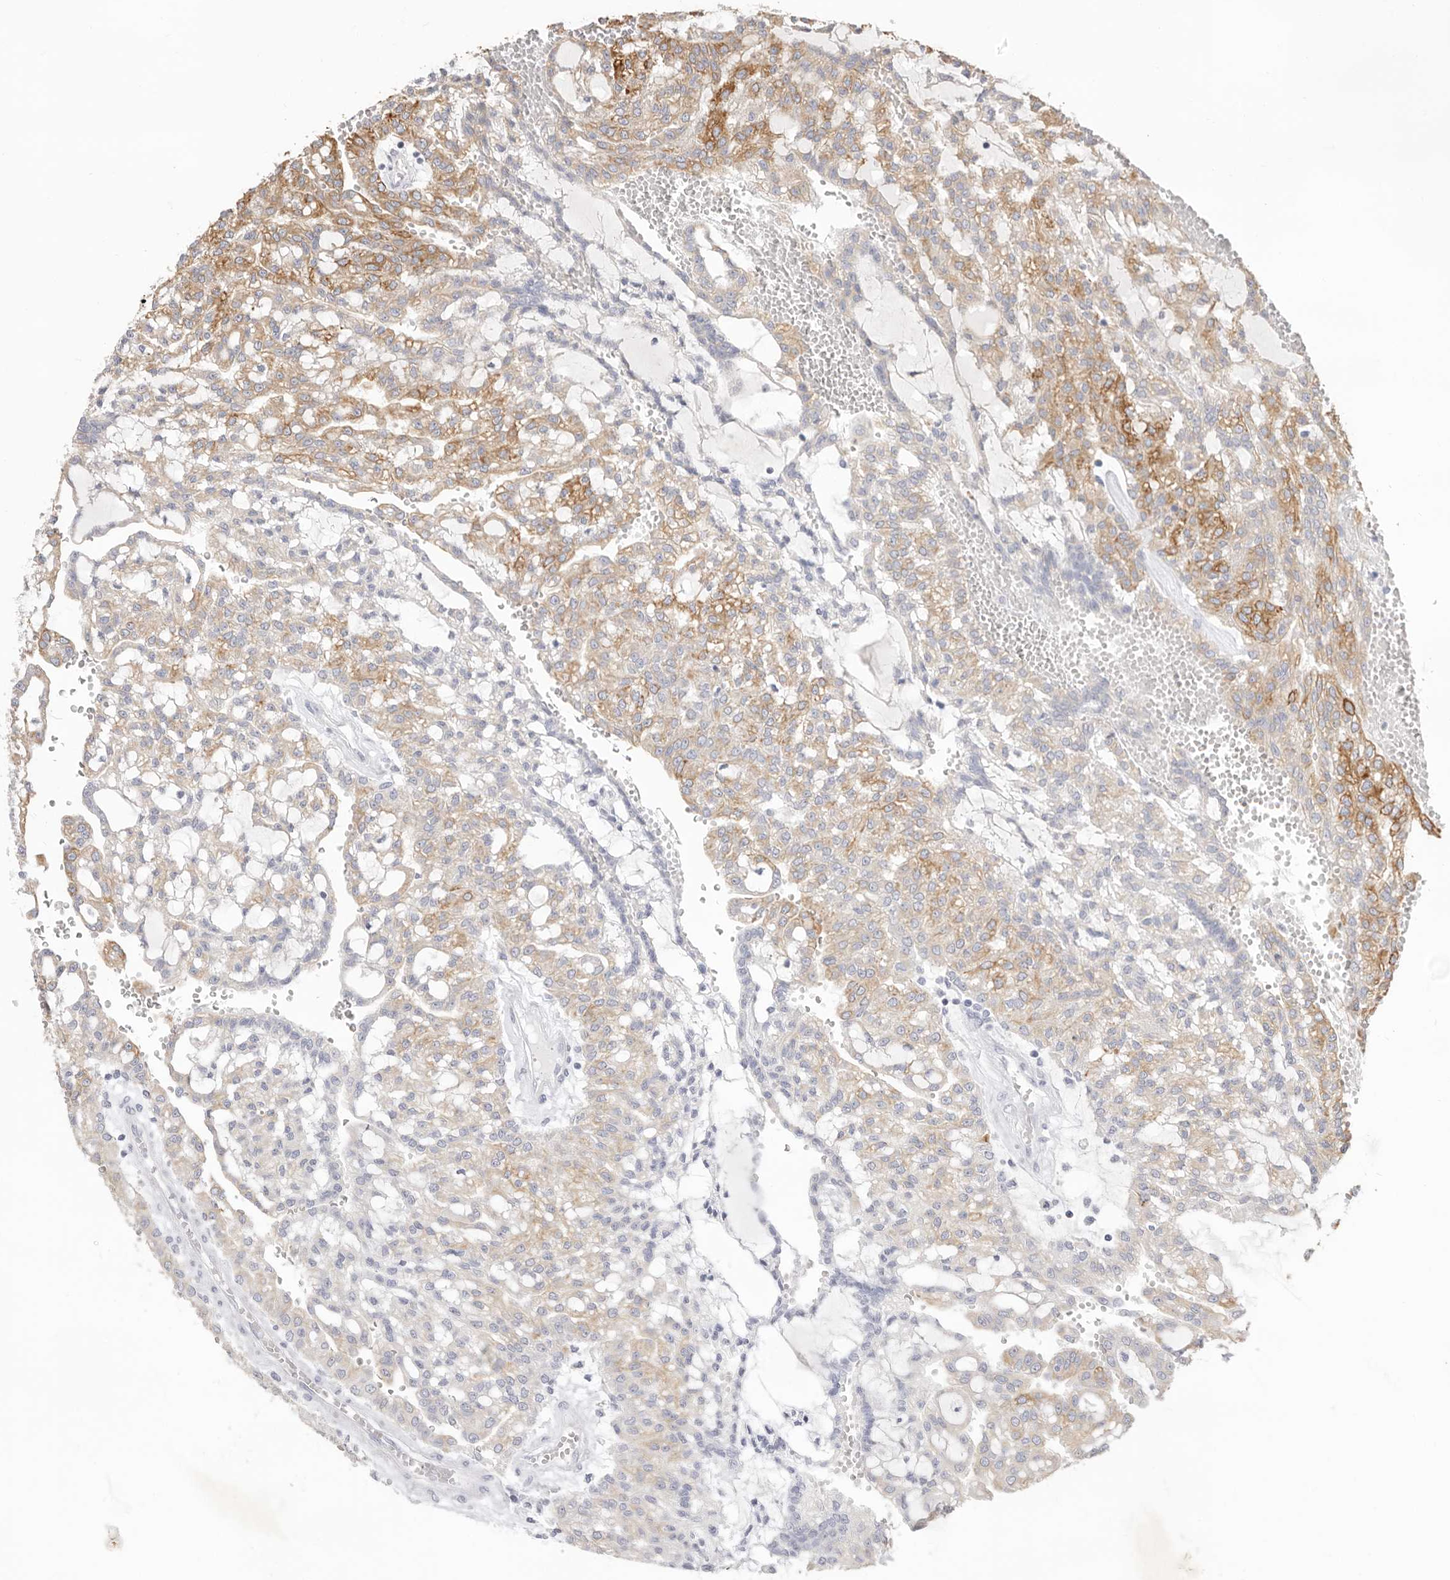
{"staining": {"intensity": "moderate", "quantity": "25%-75%", "location": "cytoplasmic/membranous"}, "tissue": "renal cancer", "cell_type": "Tumor cells", "image_type": "cancer", "snomed": [{"axis": "morphology", "description": "Adenocarcinoma, NOS"}, {"axis": "topography", "description": "Kidney"}], "caption": "Adenocarcinoma (renal) stained with immunohistochemistry (IHC) displays moderate cytoplasmic/membranous positivity in approximately 25%-75% of tumor cells.", "gene": "USH1C", "patient": {"sex": "male", "age": 63}}